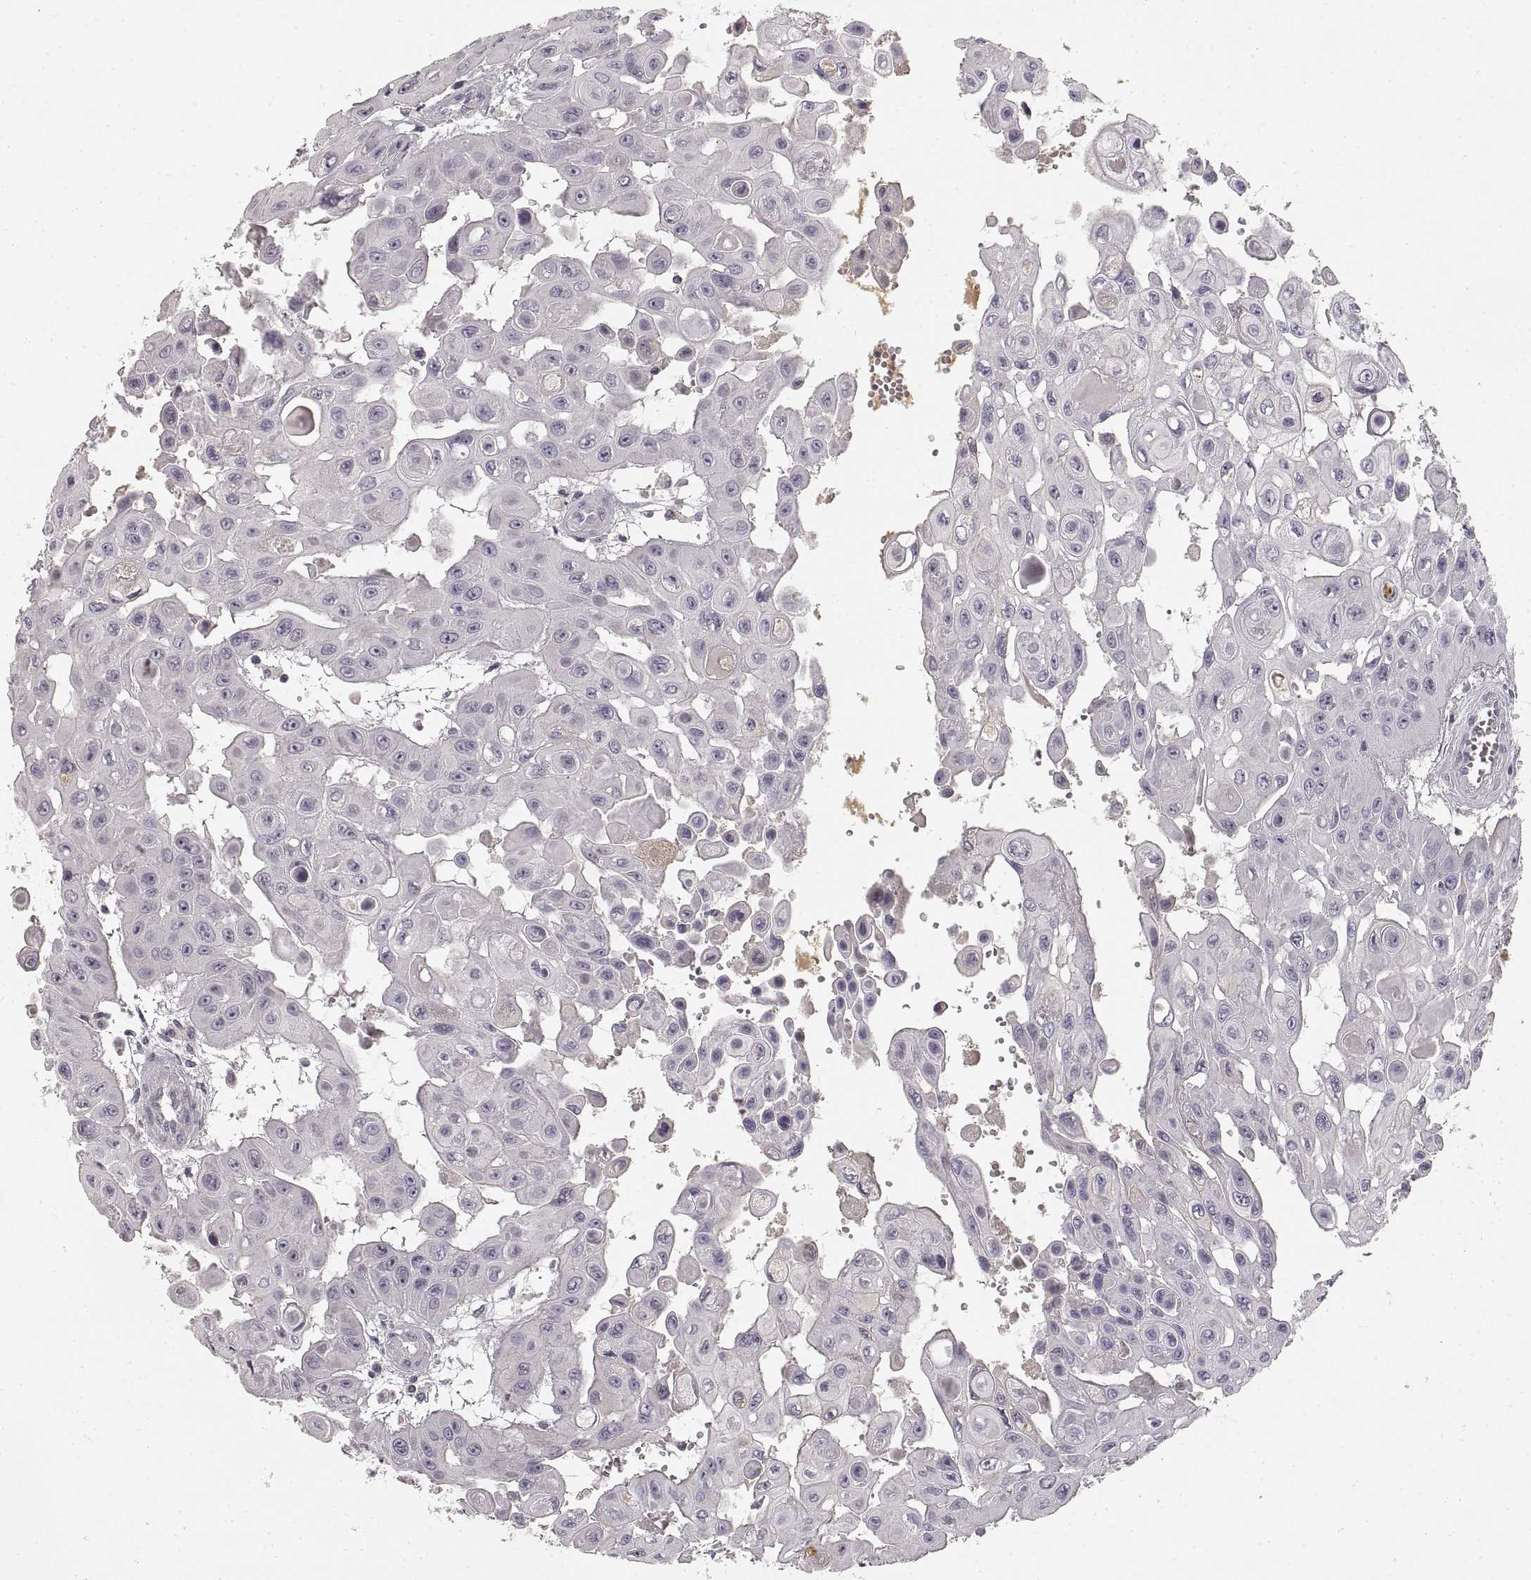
{"staining": {"intensity": "negative", "quantity": "none", "location": "none"}, "tissue": "head and neck cancer", "cell_type": "Tumor cells", "image_type": "cancer", "snomed": [{"axis": "morphology", "description": "Adenocarcinoma, NOS"}, {"axis": "topography", "description": "Head-Neck"}], "caption": "High magnification brightfield microscopy of adenocarcinoma (head and neck) stained with DAB (3,3'-diaminobenzidine) (brown) and counterstained with hematoxylin (blue): tumor cells show no significant expression. The staining is performed using DAB brown chromogen with nuclei counter-stained in using hematoxylin.", "gene": "RUNDC3A", "patient": {"sex": "male", "age": 73}}